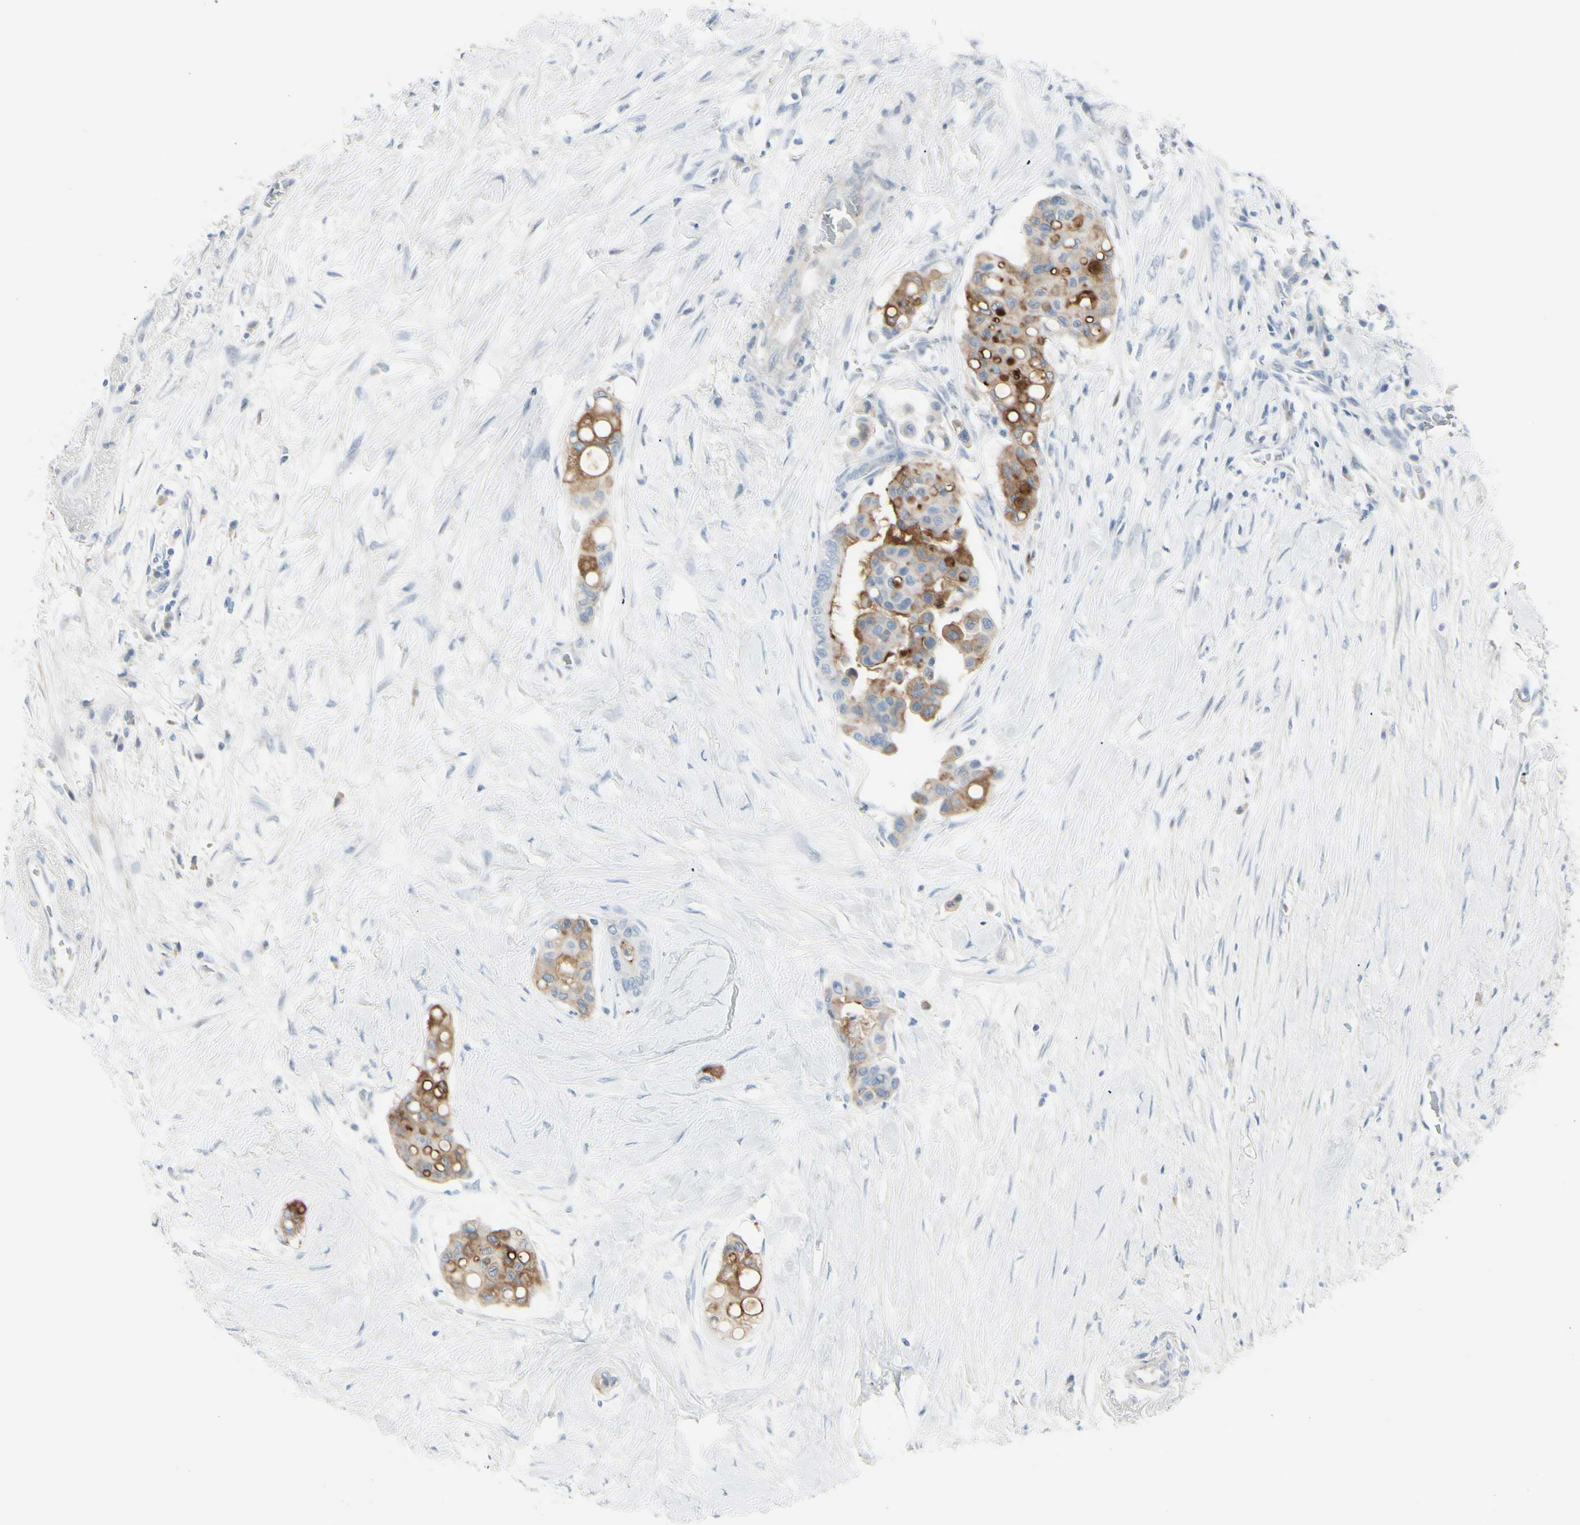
{"staining": {"intensity": "moderate", "quantity": "25%-75%", "location": "cytoplasmic/membranous"}, "tissue": "colorectal cancer", "cell_type": "Tumor cells", "image_type": "cancer", "snomed": [{"axis": "morphology", "description": "Normal tissue, NOS"}, {"axis": "morphology", "description": "Adenocarcinoma, NOS"}, {"axis": "topography", "description": "Colon"}], "caption": "Immunohistochemistry (IHC) (DAB (3,3'-diaminobenzidine)) staining of adenocarcinoma (colorectal) exhibits moderate cytoplasmic/membranous protein staining in approximately 25%-75% of tumor cells.", "gene": "CDHR5", "patient": {"sex": "male", "age": 82}}